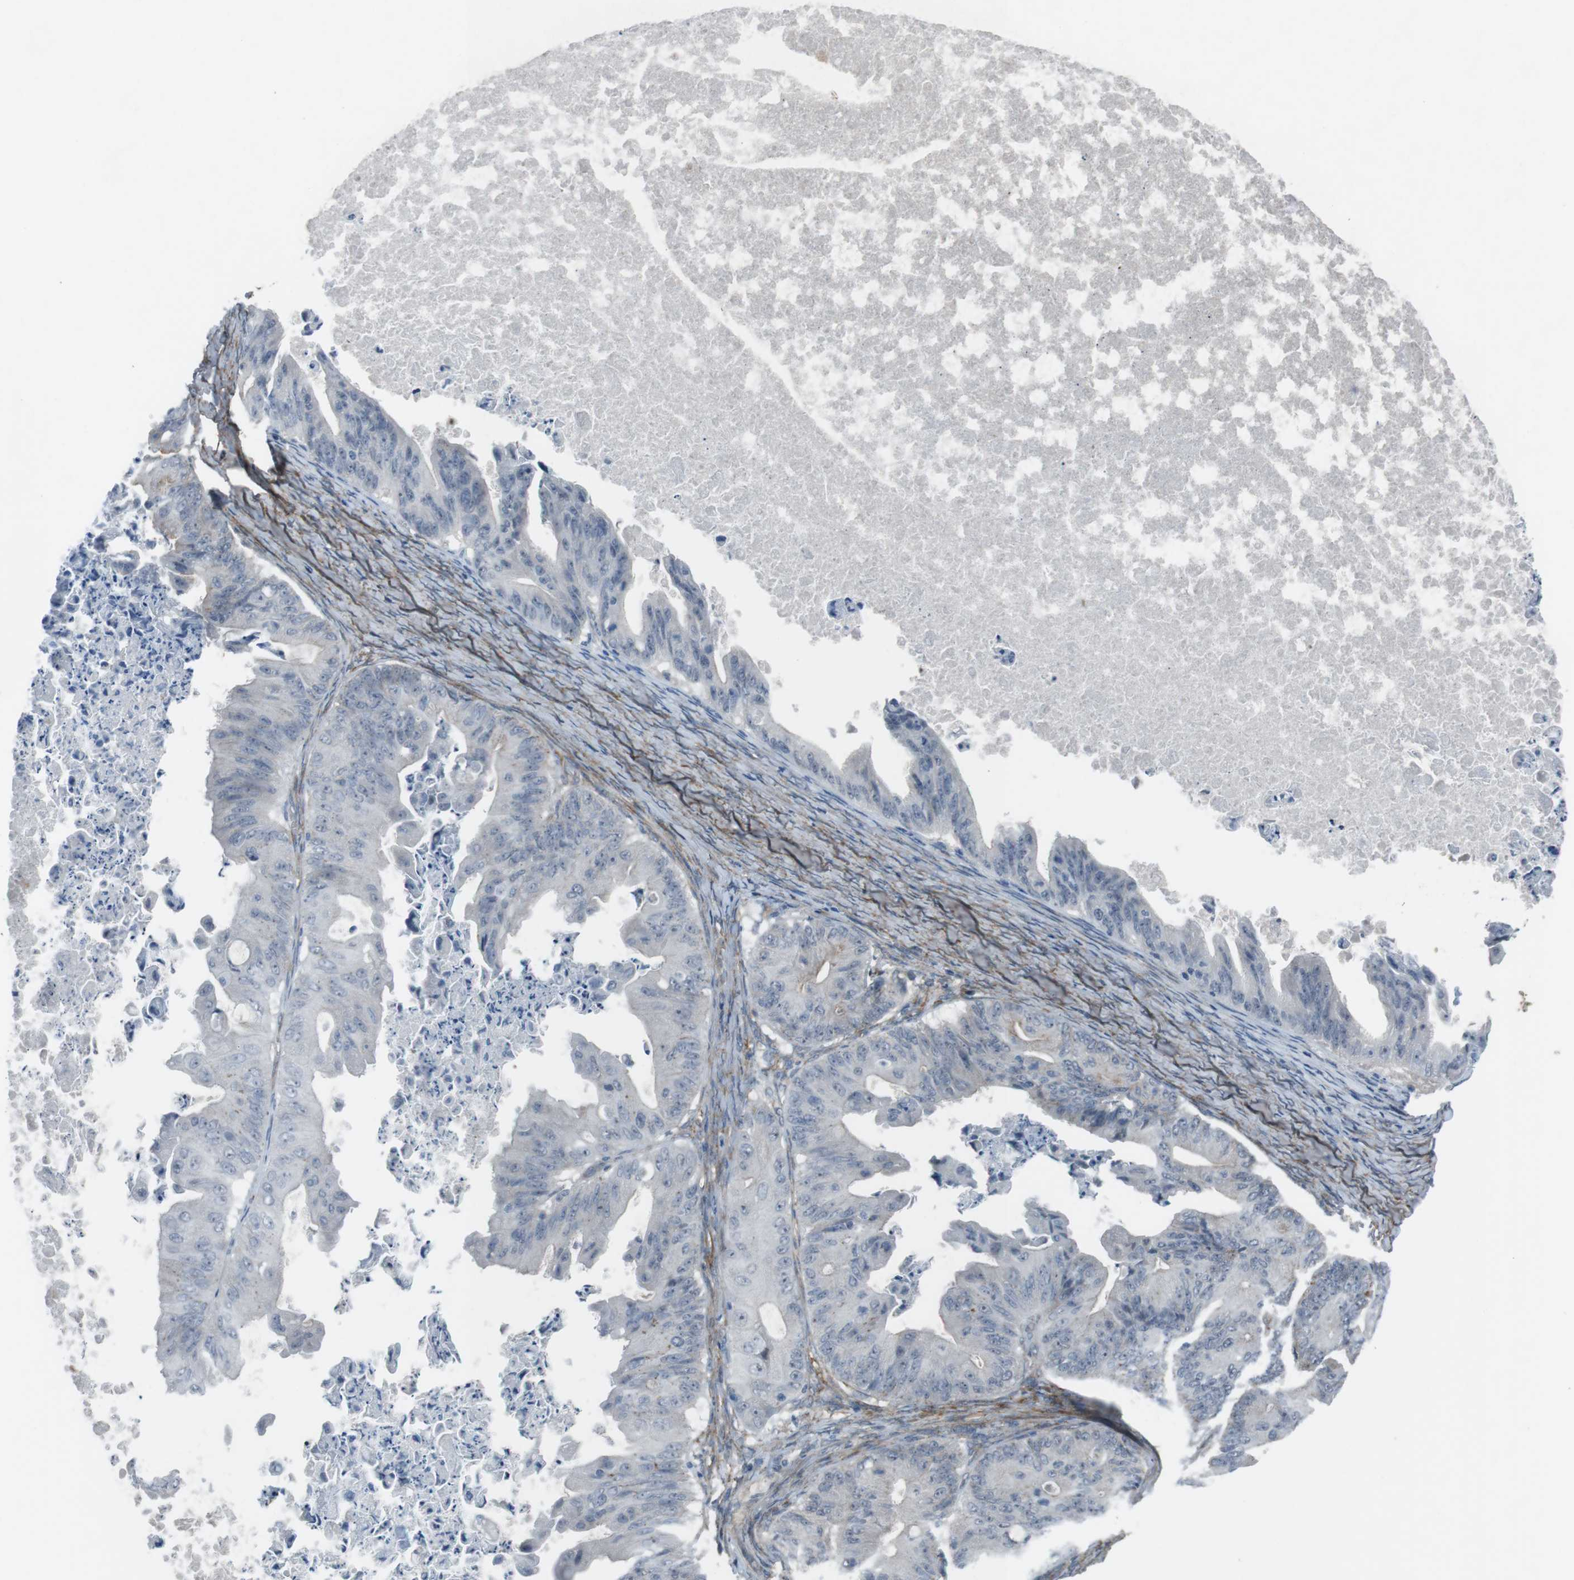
{"staining": {"intensity": "negative", "quantity": "none", "location": "none"}, "tissue": "ovarian cancer", "cell_type": "Tumor cells", "image_type": "cancer", "snomed": [{"axis": "morphology", "description": "Cystadenocarcinoma, mucinous, NOS"}, {"axis": "topography", "description": "Ovary"}], "caption": "Ovarian cancer was stained to show a protein in brown. There is no significant expression in tumor cells.", "gene": "ANK2", "patient": {"sex": "female", "age": 37}}